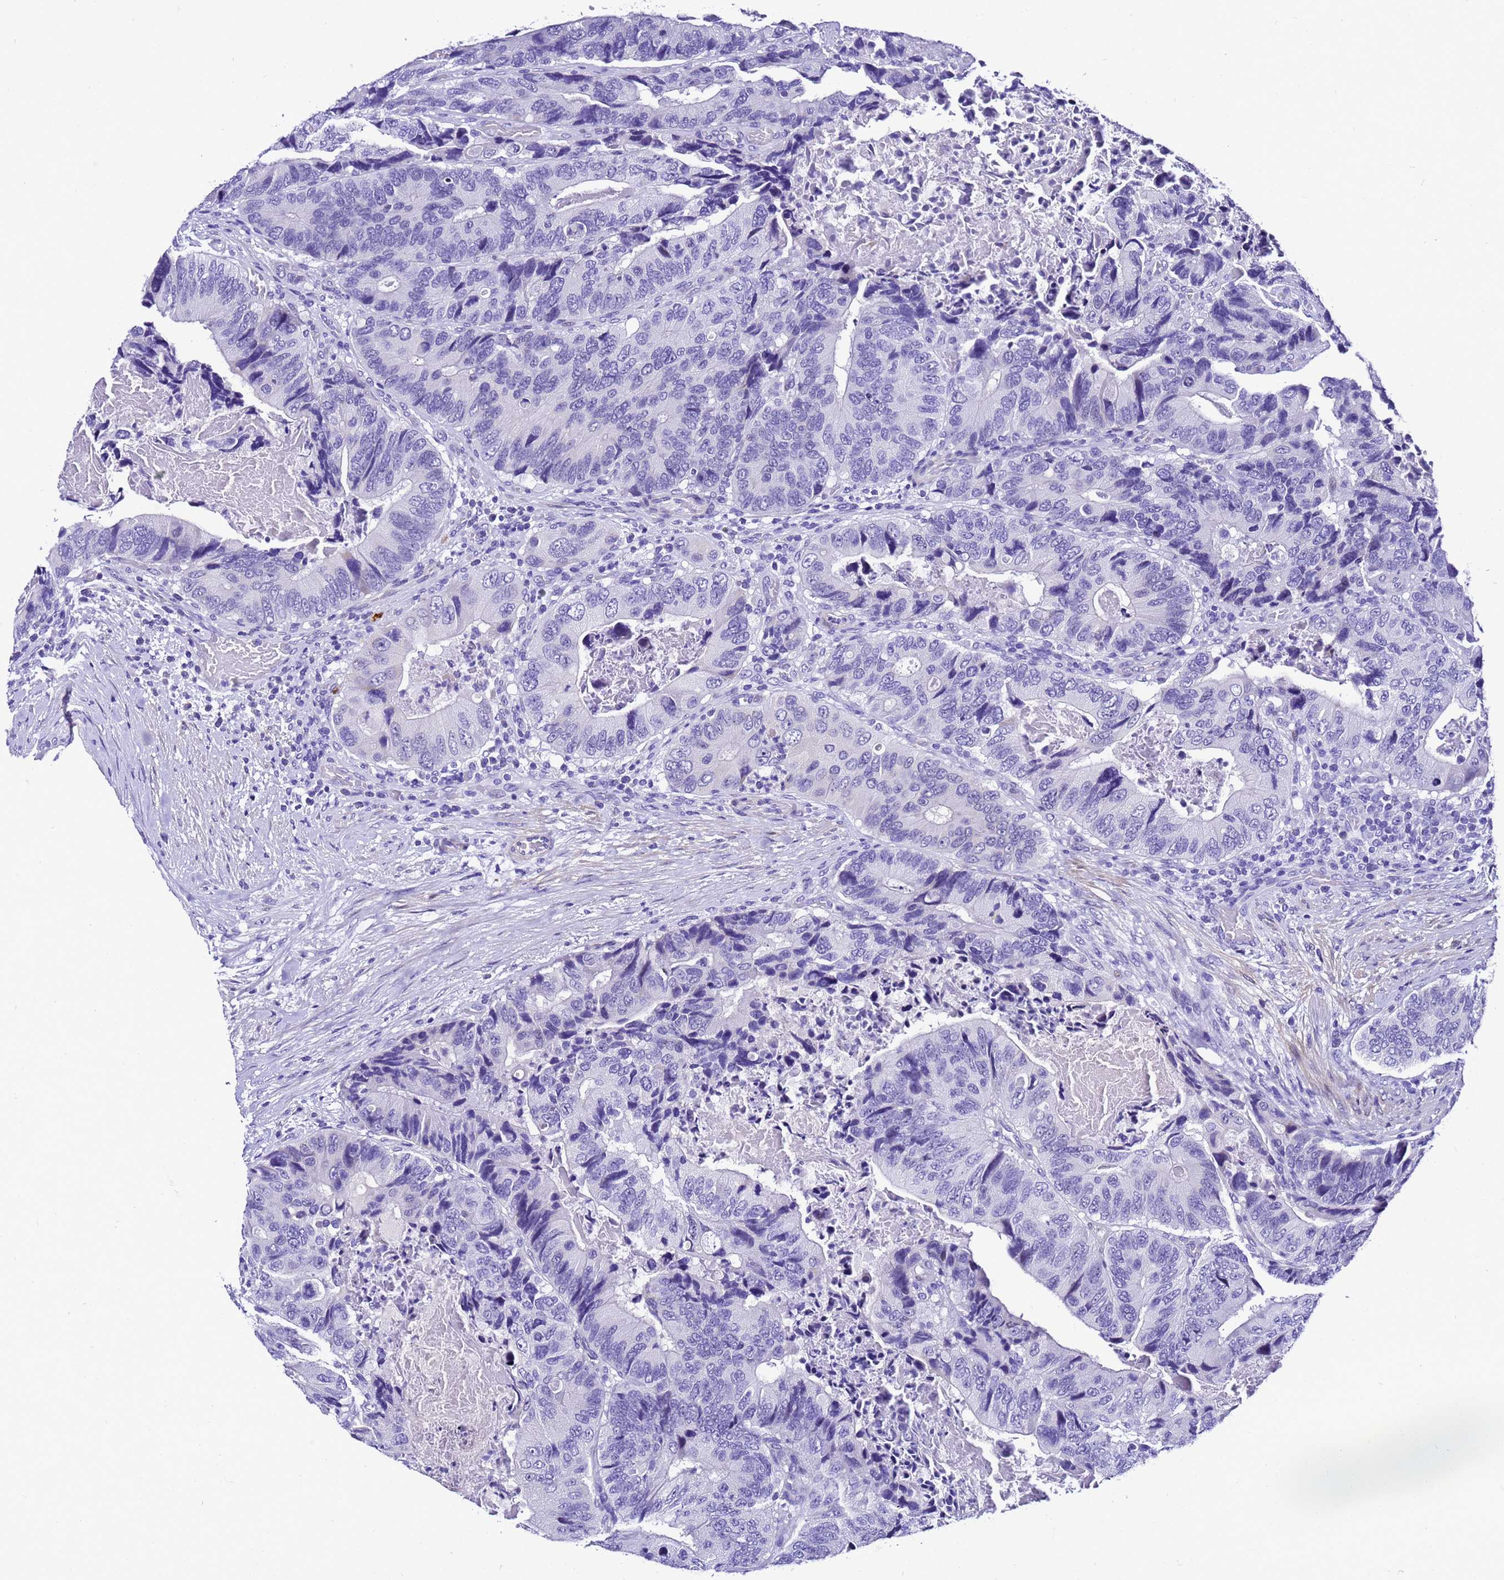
{"staining": {"intensity": "negative", "quantity": "none", "location": "none"}, "tissue": "colorectal cancer", "cell_type": "Tumor cells", "image_type": "cancer", "snomed": [{"axis": "morphology", "description": "Adenocarcinoma, NOS"}, {"axis": "topography", "description": "Colon"}], "caption": "Human colorectal cancer (adenocarcinoma) stained for a protein using IHC exhibits no staining in tumor cells.", "gene": "ZNF417", "patient": {"sex": "male", "age": 84}}